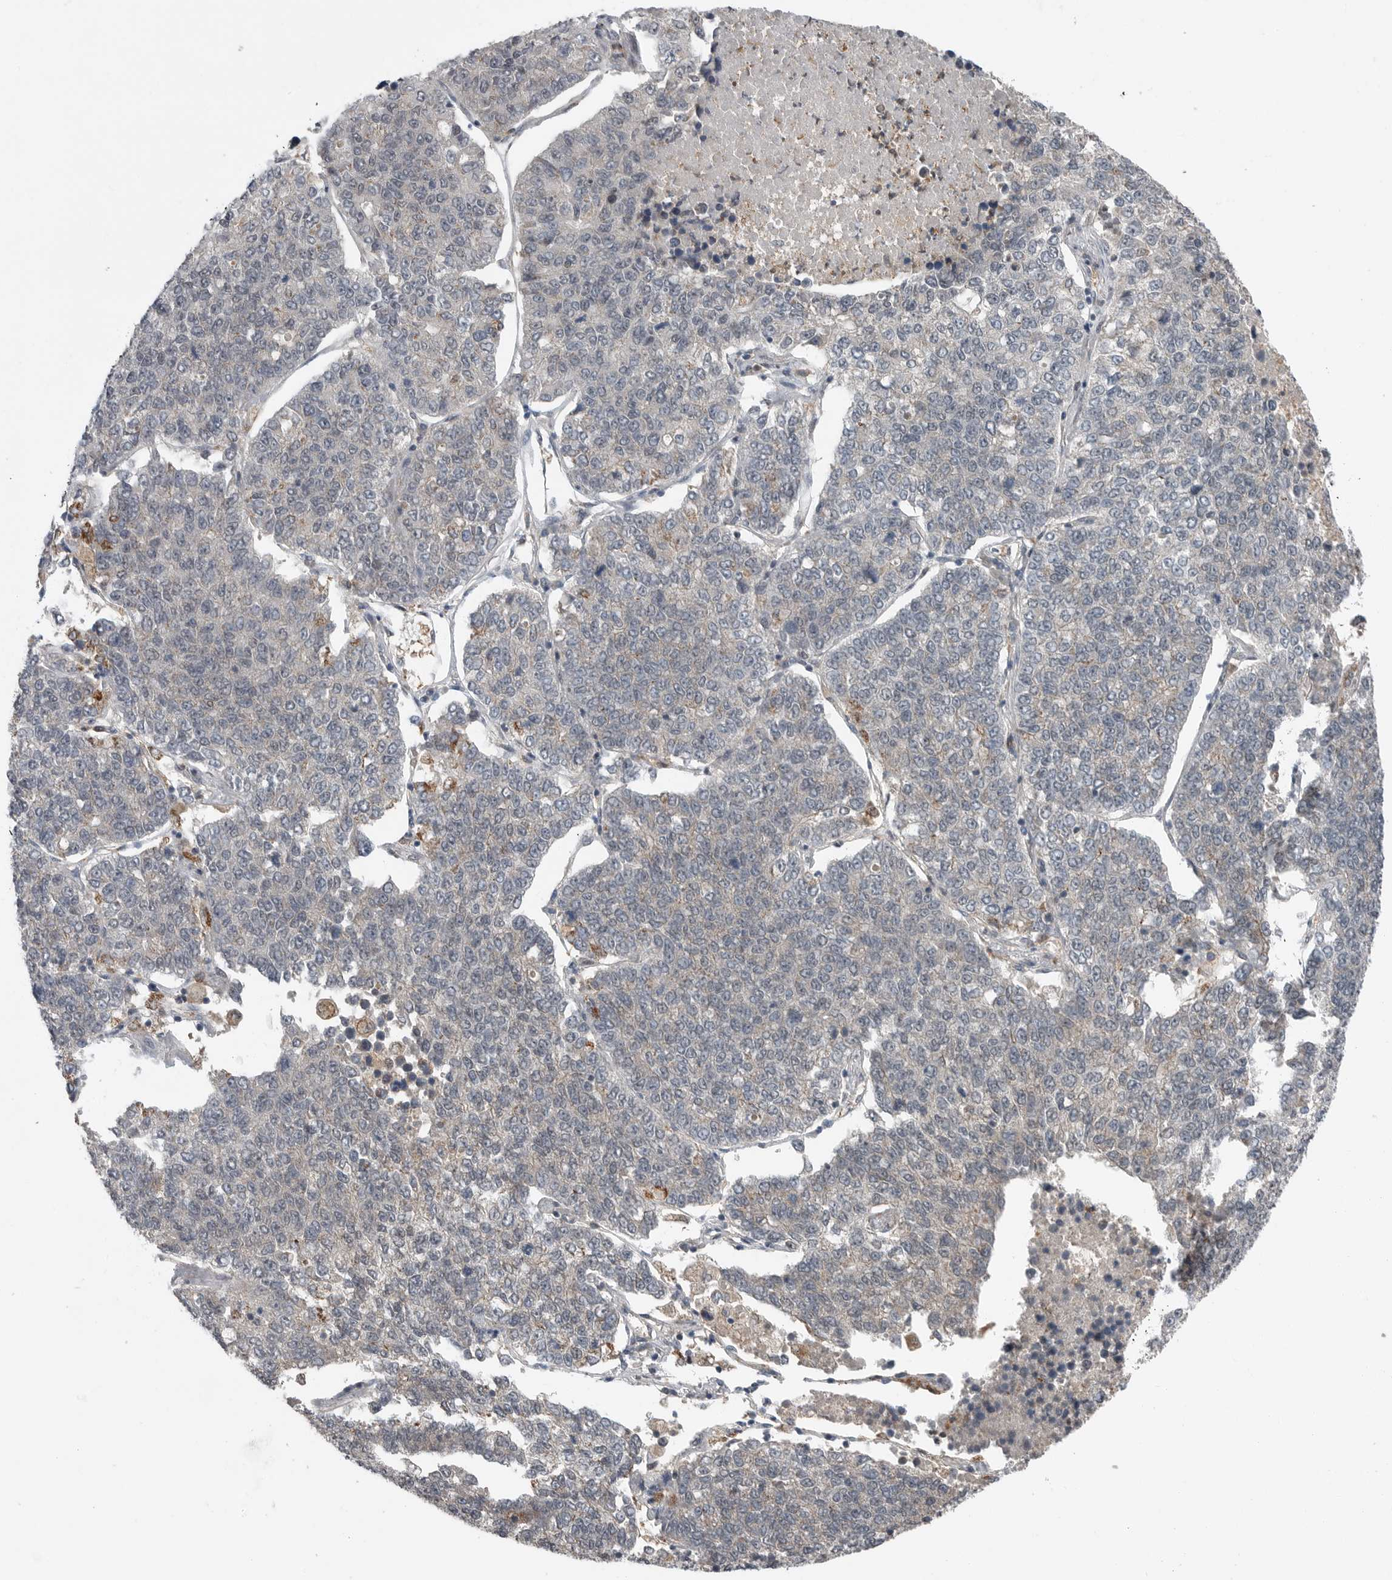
{"staining": {"intensity": "negative", "quantity": "none", "location": "none"}, "tissue": "lung cancer", "cell_type": "Tumor cells", "image_type": "cancer", "snomed": [{"axis": "morphology", "description": "Adenocarcinoma, NOS"}, {"axis": "topography", "description": "Lung"}], "caption": "Photomicrograph shows no protein expression in tumor cells of lung cancer tissue. (DAB IHC, high magnification).", "gene": "SCP2", "patient": {"sex": "male", "age": 49}}